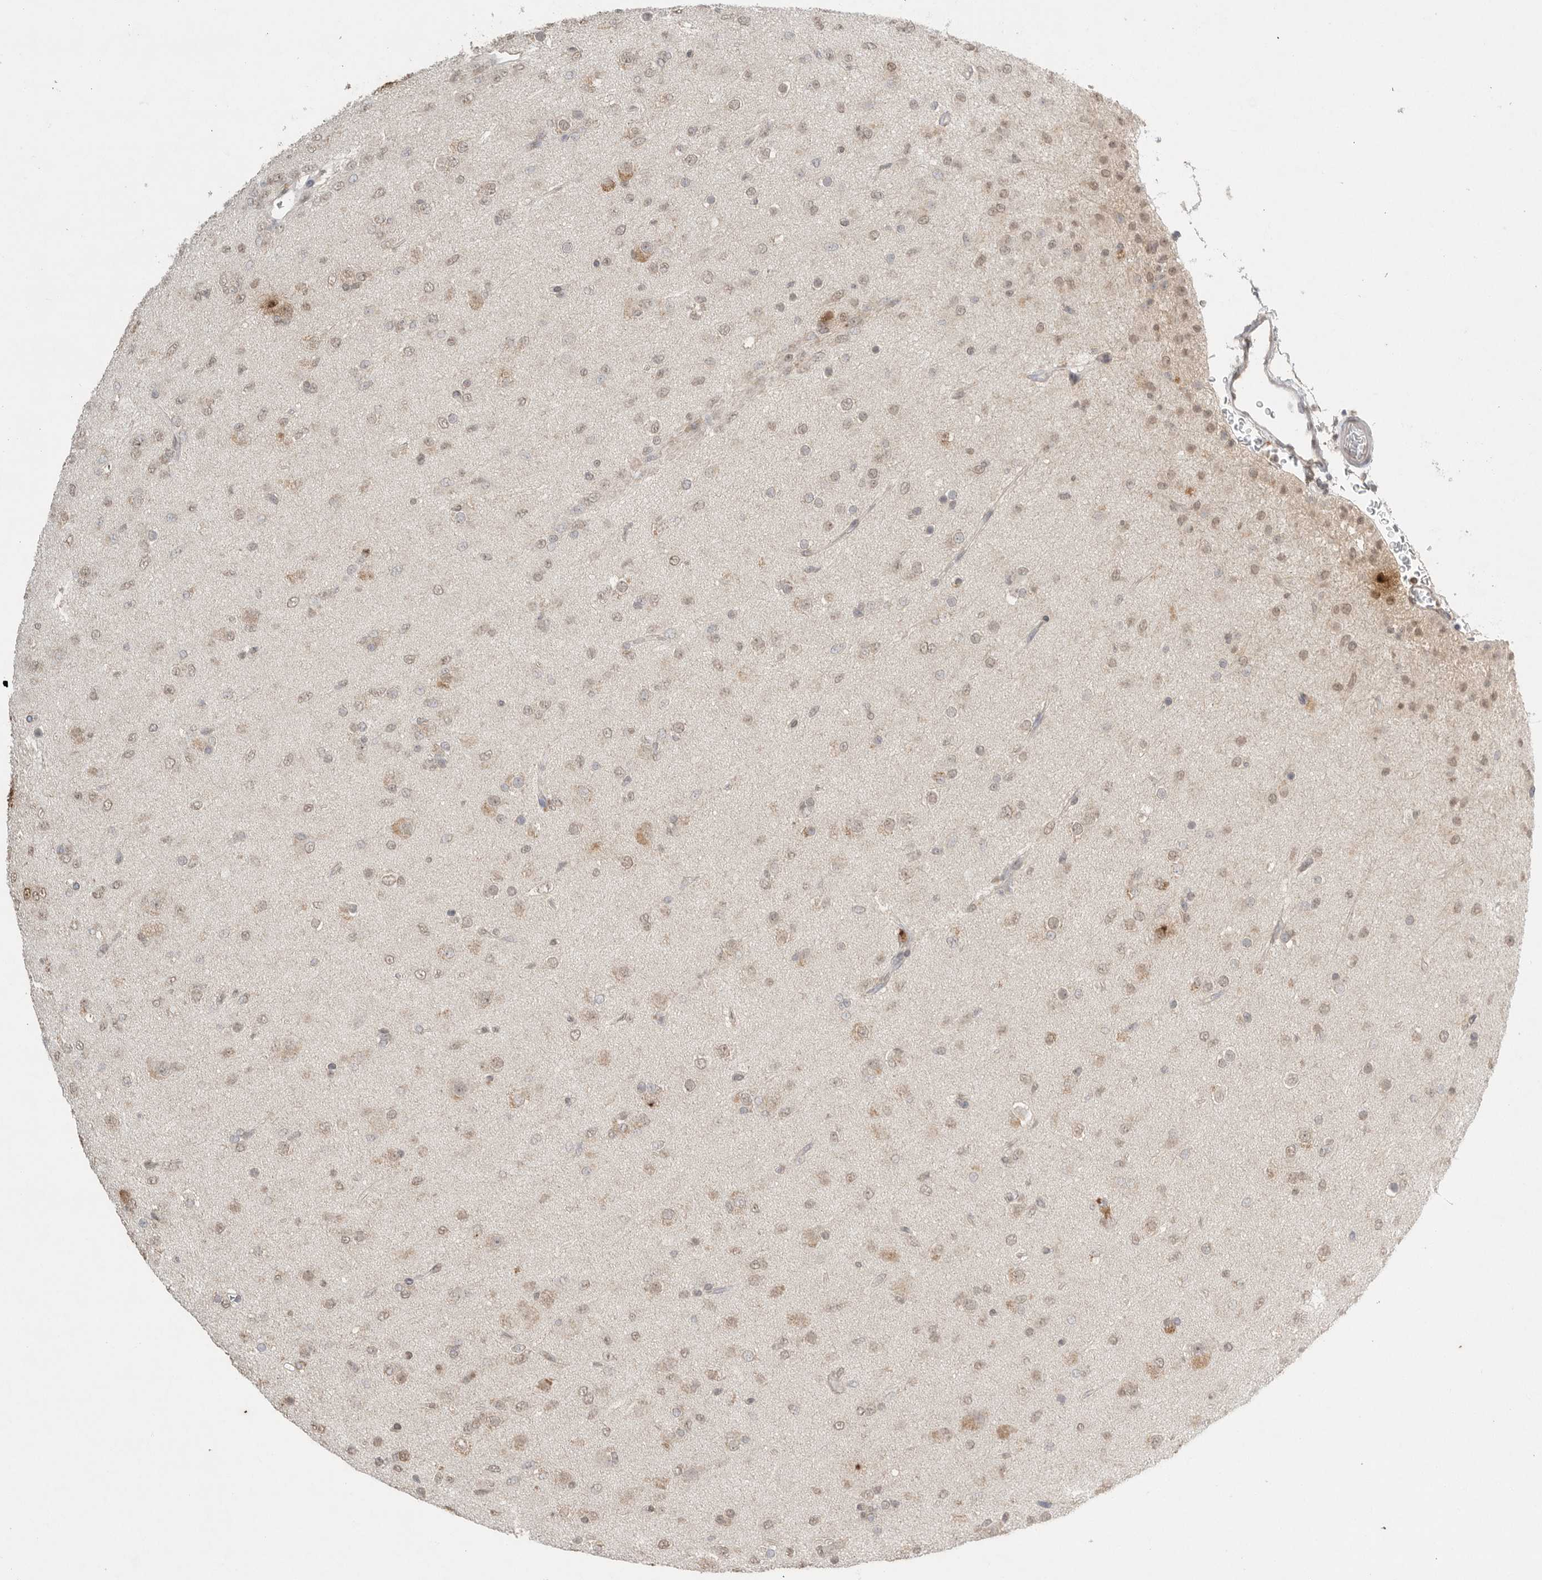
{"staining": {"intensity": "weak", "quantity": "25%-75%", "location": "nuclear"}, "tissue": "glioma", "cell_type": "Tumor cells", "image_type": "cancer", "snomed": [{"axis": "morphology", "description": "Glioma, malignant, Low grade"}, {"axis": "topography", "description": "Brain"}], "caption": "Tumor cells demonstrate low levels of weak nuclear expression in about 25%-75% of cells in malignant glioma (low-grade).", "gene": "KLK5", "patient": {"sex": "male", "age": 65}}